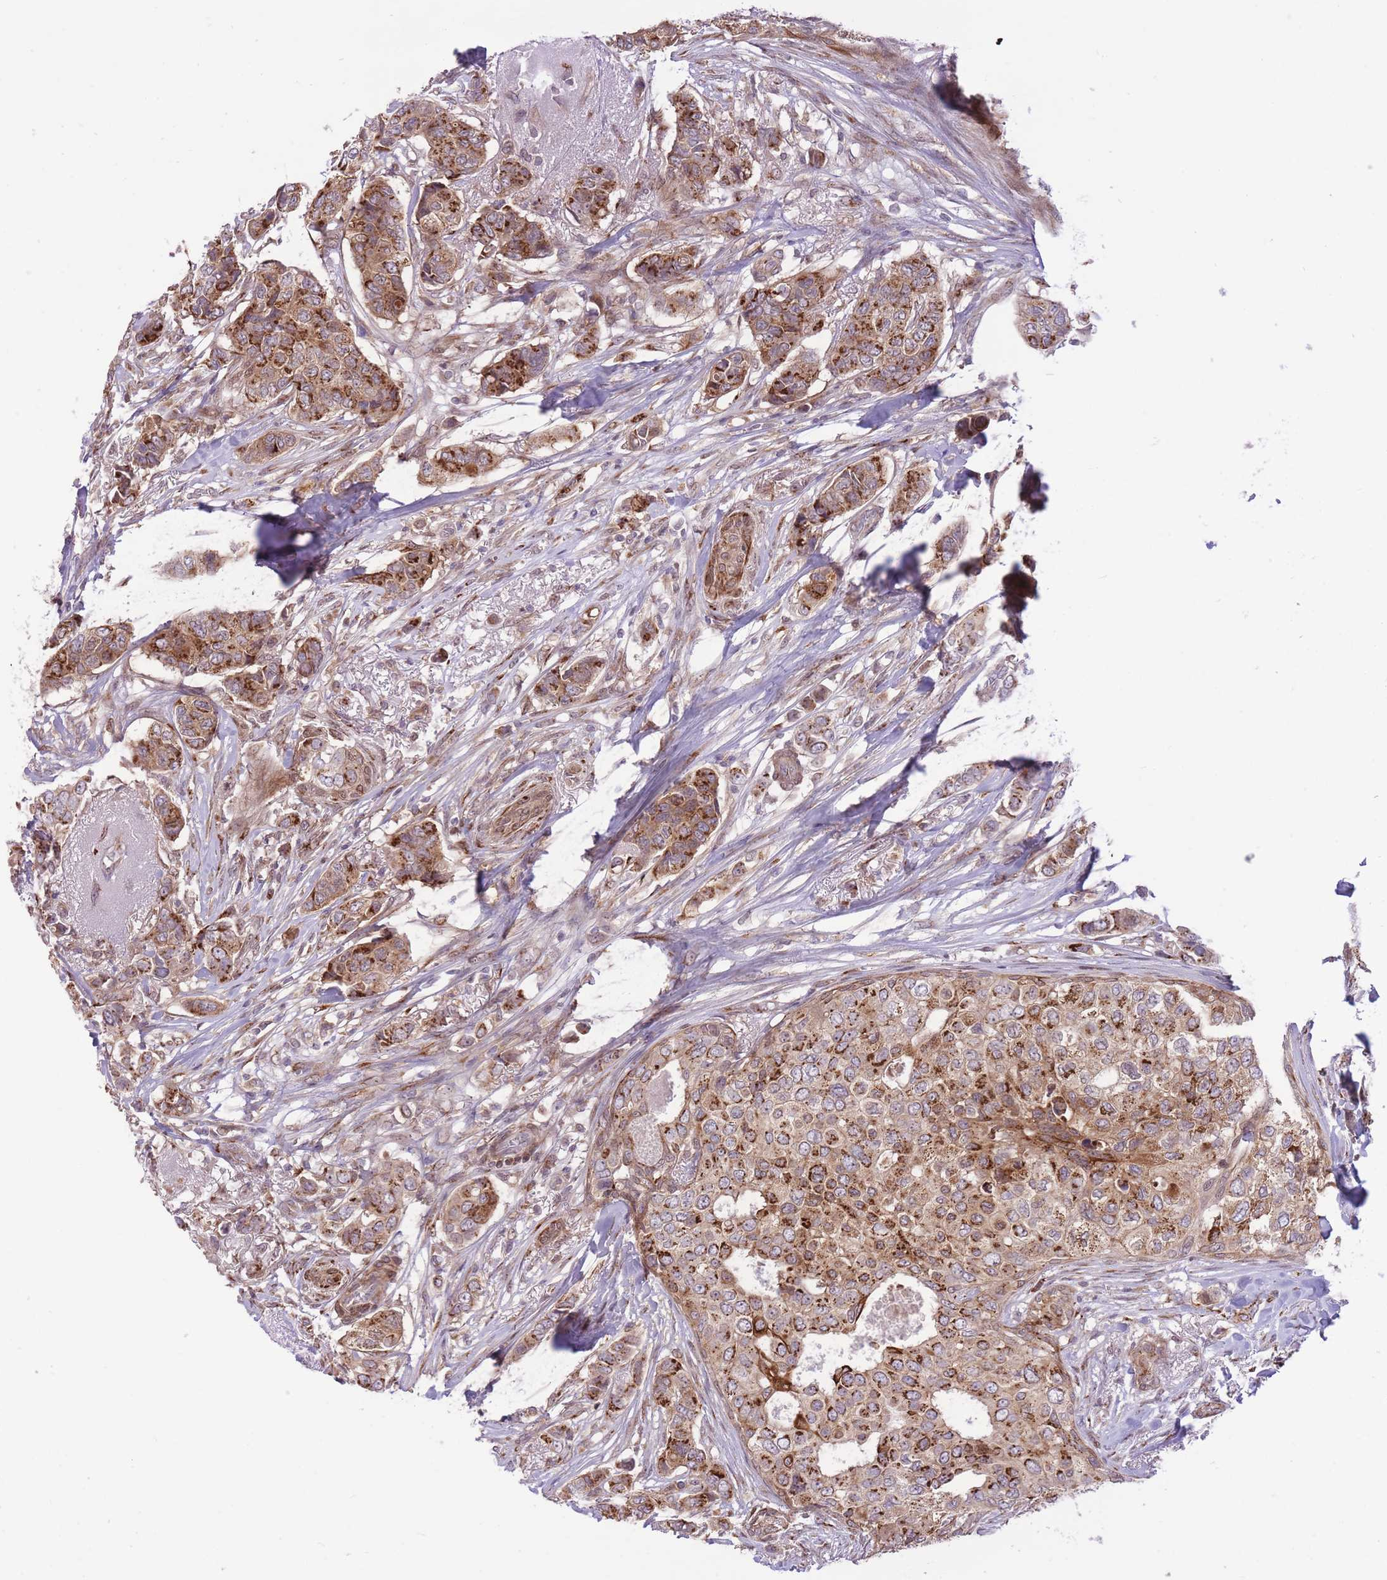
{"staining": {"intensity": "strong", "quantity": ">75%", "location": "cytoplasmic/membranous"}, "tissue": "breast cancer", "cell_type": "Tumor cells", "image_type": "cancer", "snomed": [{"axis": "morphology", "description": "Lobular carcinoma"}, {"axis": "topography", "description": "Breast"}], "caption": "The image shows staining of breast cancer (lobular carcinoma), revealing strong cytoplasmic/membranous protein expression (brown color) within tumor cells.", "gene": "ZBED5", "patient": {"sex": "female", "age": 51}}